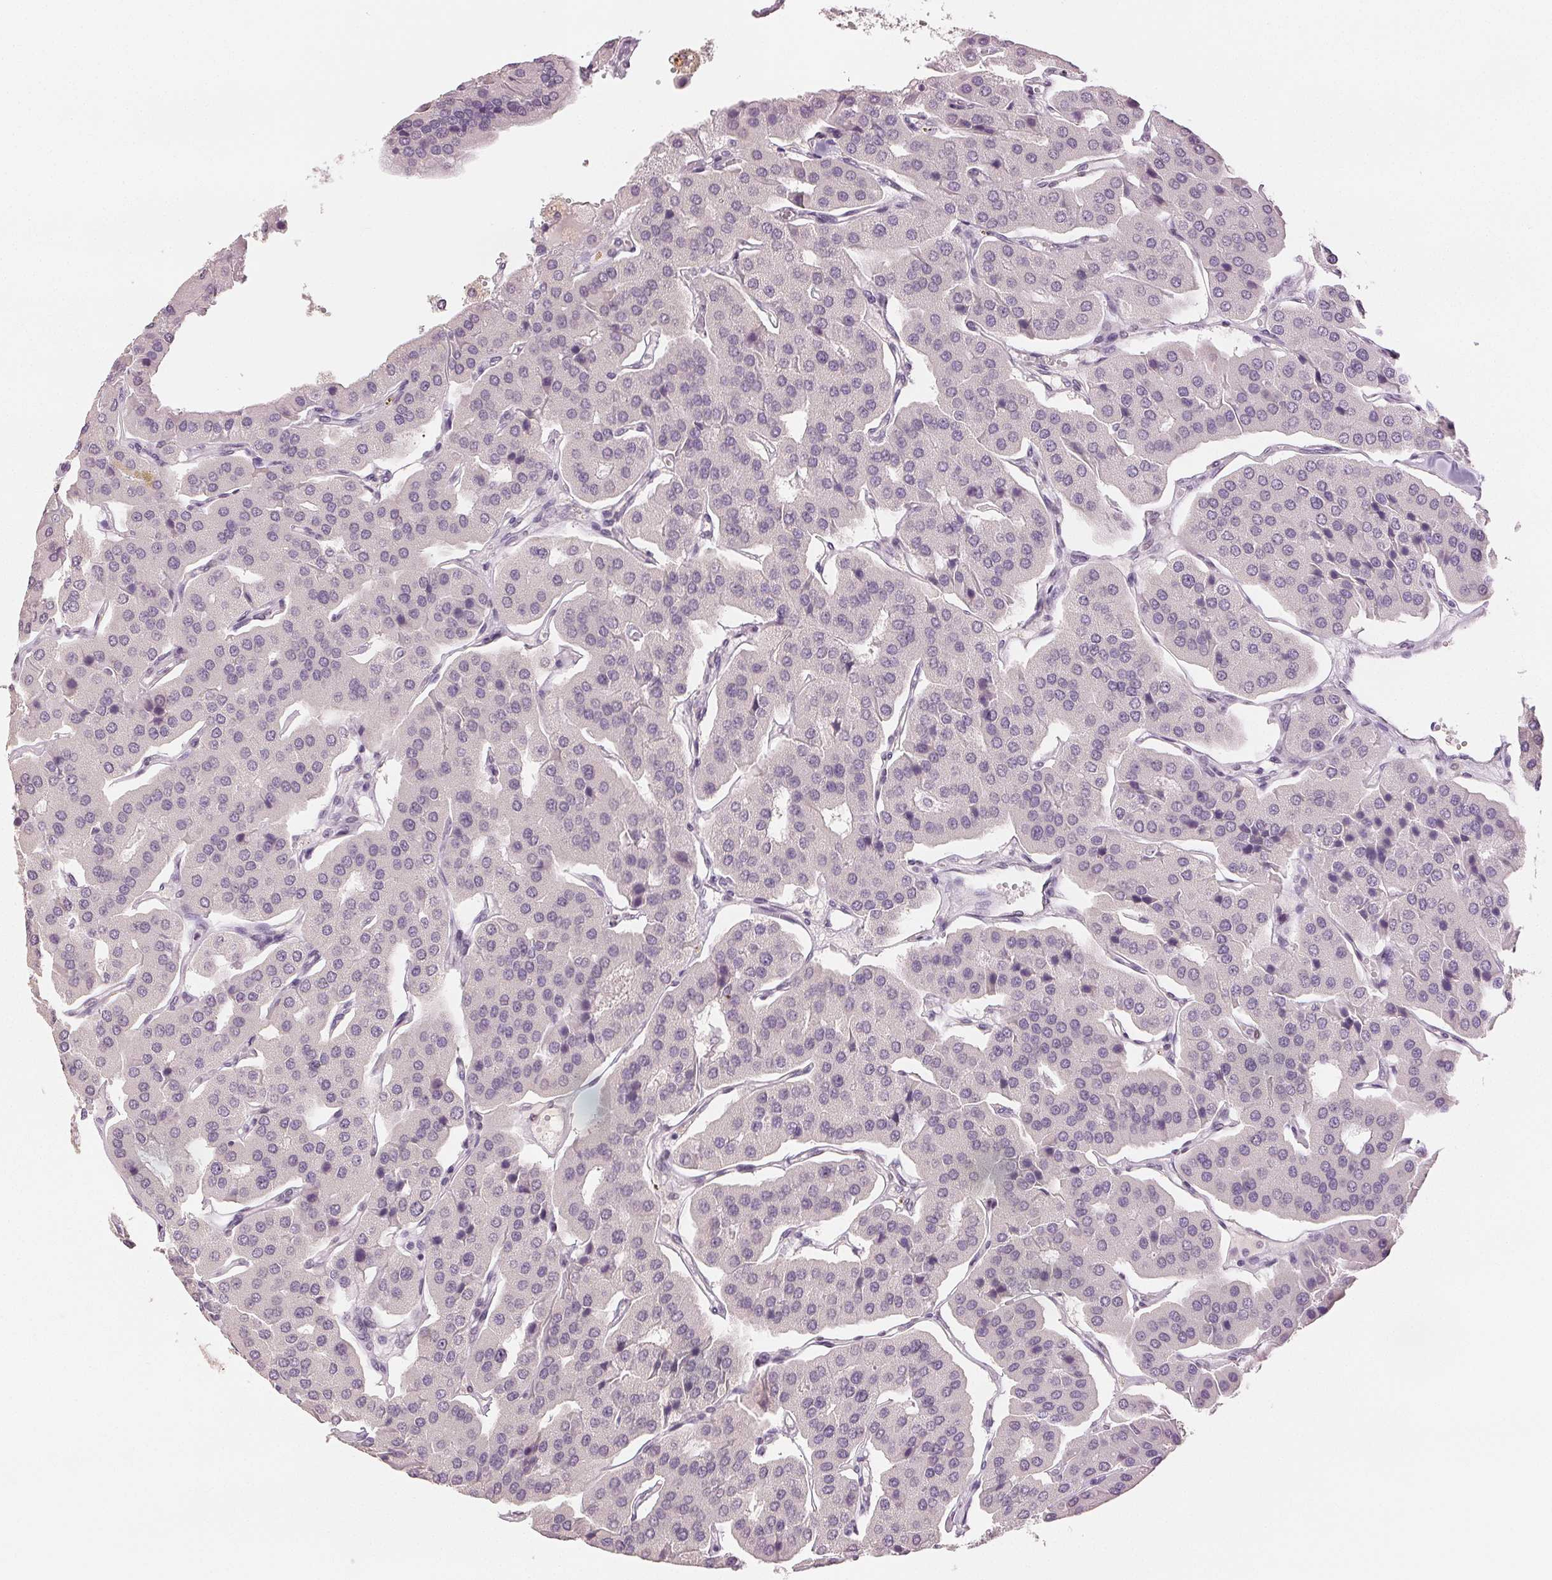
{"staining": {"intensity": "negative", "quantity": "none", "location": "none"}, "tissue": "parathyroid gland", "cell_type": "Glandular cells", "image_type": "normal", "snomed": [{"axis": "morphology", "description": "Normal tissue, NOS"}, {"axis": "morphology", "description": "Adenoma, NOS"}, {"axis": "topography", "description": "Parathyroid gland"}], "caption": "High magnification brightfield microscopy of normal parathyroid gland stained with DAB (3,3'-diaminobenzidine) (brown) and counterstained with hematoxylin (blue): glandular cells show no significant positivity.", "gene": "SCGN", "patient": {"sex": "female", "age": 86}}